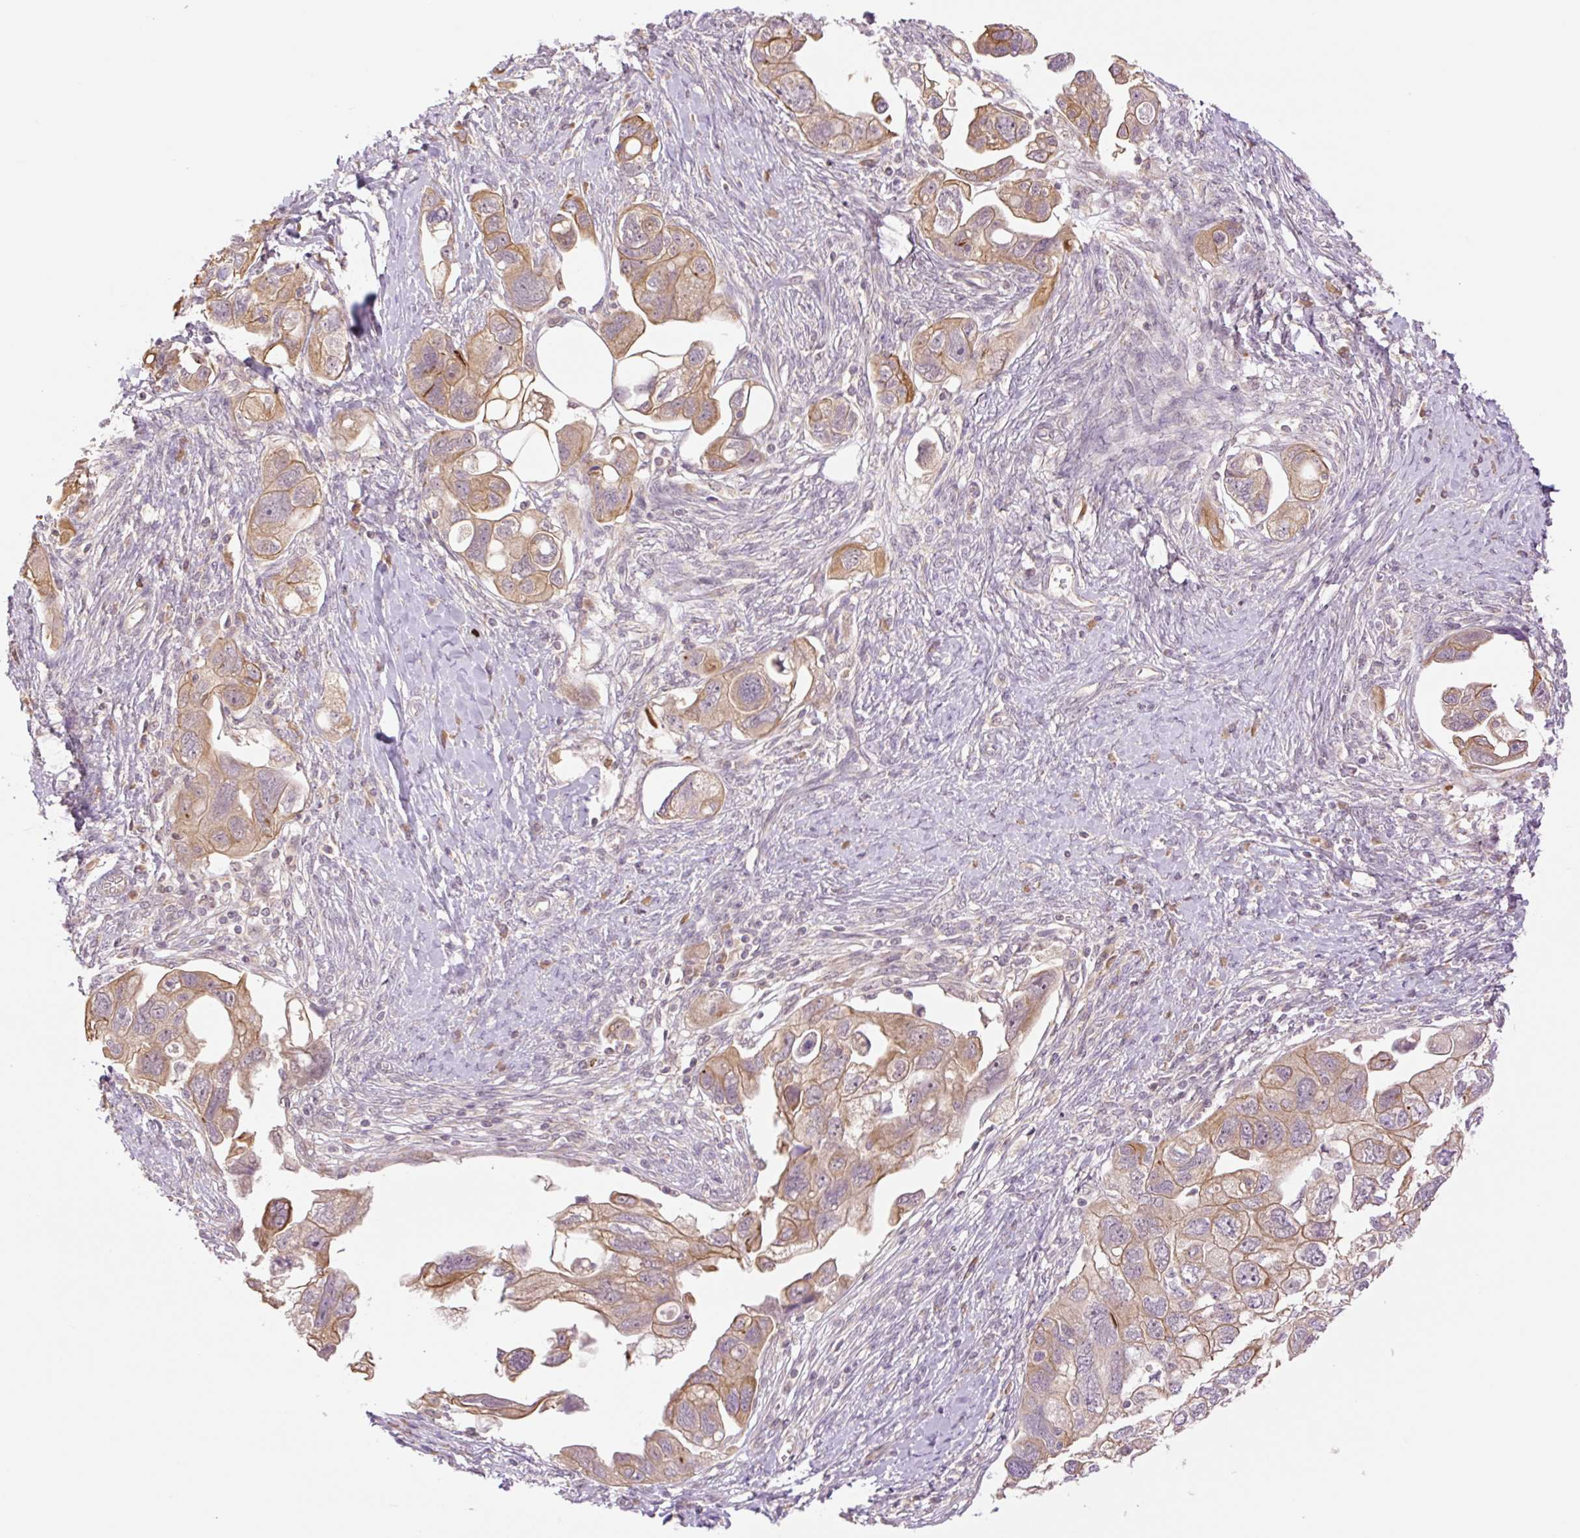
{"staining": {"intensity": "moderate", "quantity": ">75%", "location": "cytoplasmic/membranous"}, "tissue": "ovarian cancer", "cell_type": "Tumor cells", "image_type": "cancer", "snomed": [{"axis": "morphology", "description": "Carcinoma, NOS"}, {"axis": "morphology", "description": "Cystadenocarcinoma, serous, NOS"}, {"axis": "topography", "description": "Ovary"}], "caption": "High-power microscopy captured an immunohistochemistry photomicrograph of ovarian cancer (serous cystadenocarcinoma), revealing moderate cytoplasmic/membranous expression in about >75% of tumor cells. Using DAB (3,3'-diaminobenzidine) (brown) and hematoxylin (blue) stains, captured at high magnification using brightfield microscopy.", "gene": "YJU2B", "patient": {"sex": "female", "age": 69}}